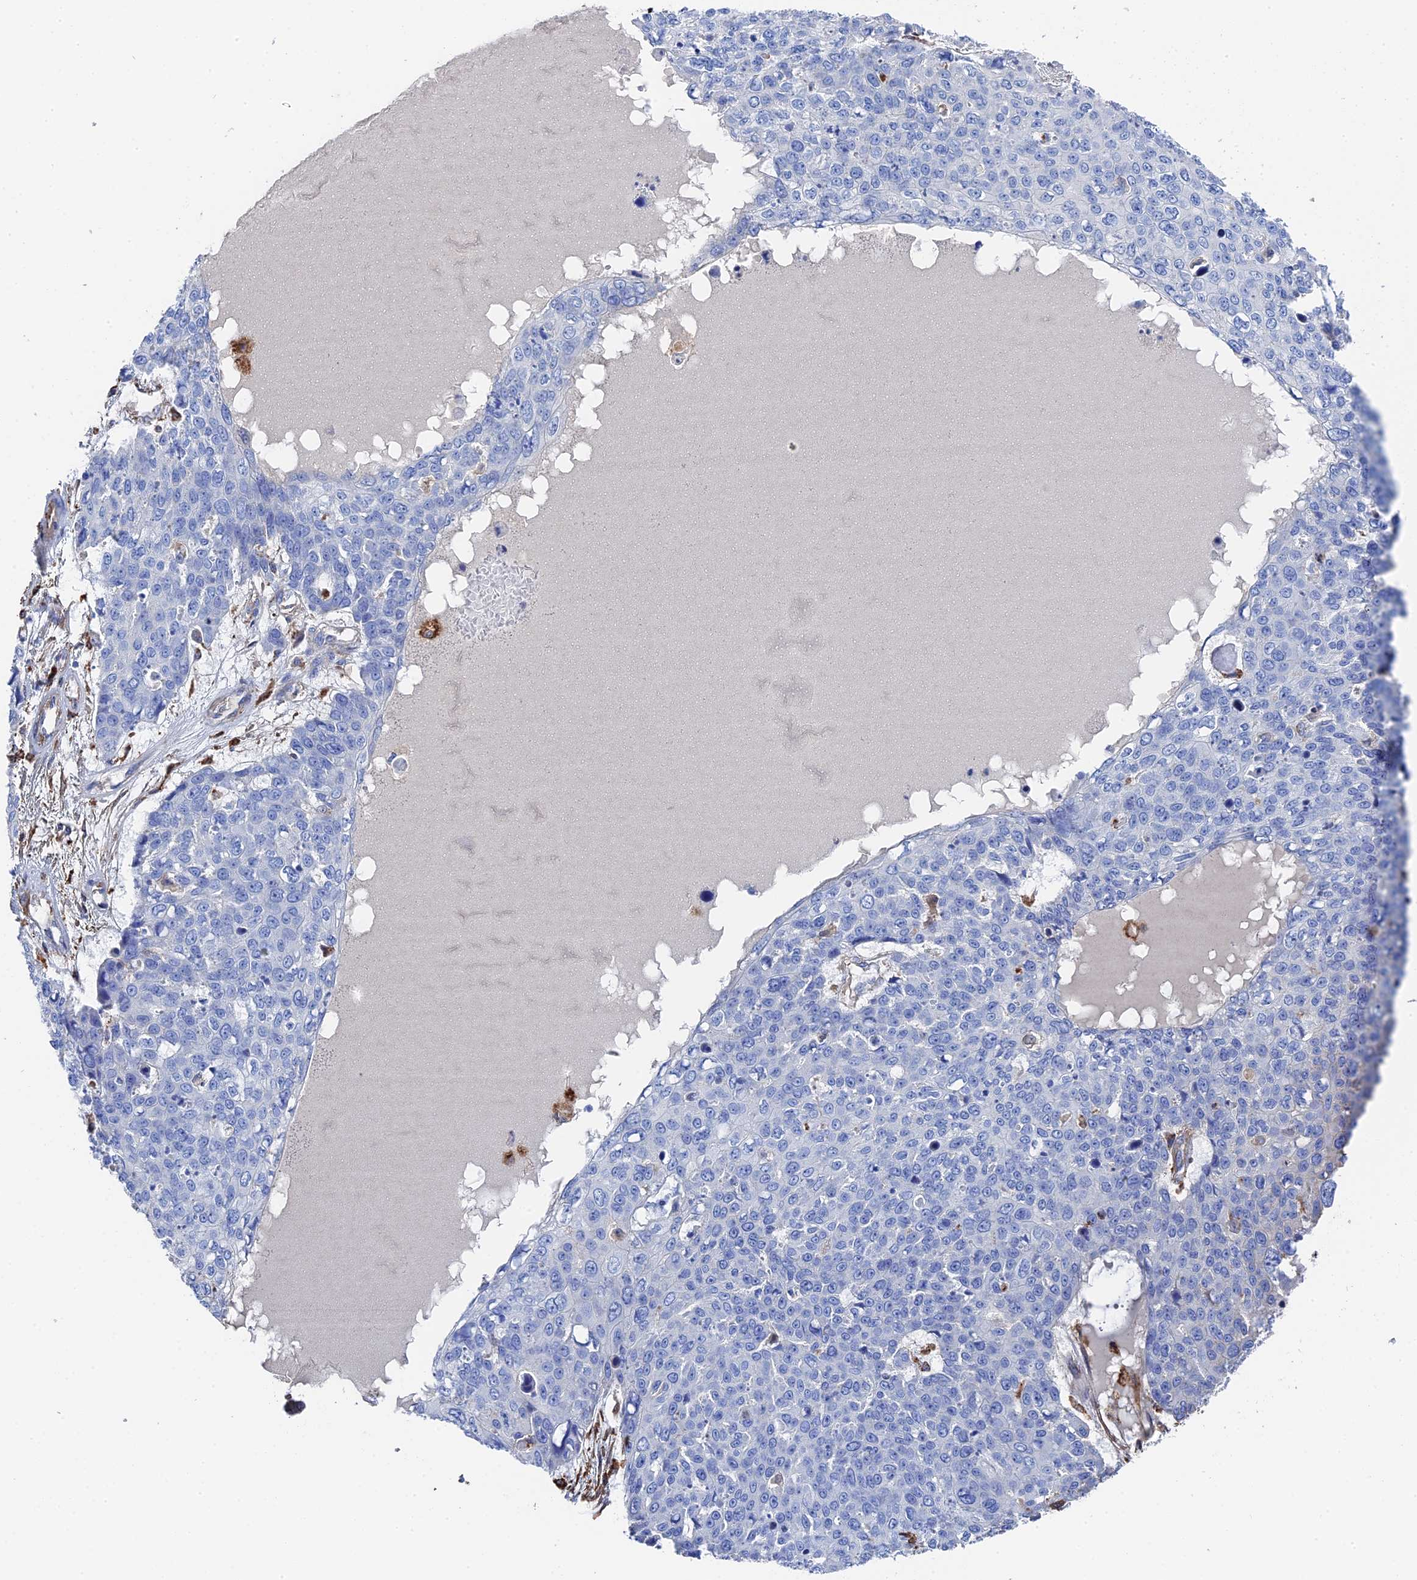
{"staining": {"intensity": "negative", "quantity": "none", "location": "none"}, "tissue": "skin cancer", "cell_type": "Tumor cells", "image_type": "cancer", "snomed": [{"axis": "morphology", "description": "Squamous cell carcinoma, NOS"}, {"axis": "topography", "description": "Skin"}], "caption": "Immunohistochemistry image of neoplastic tissue: human skin cancer stained with DAB displays no significant protein staining in tumor cells.", "gene": "STRA6", "patient": {"sex": "male", "age": 71}}